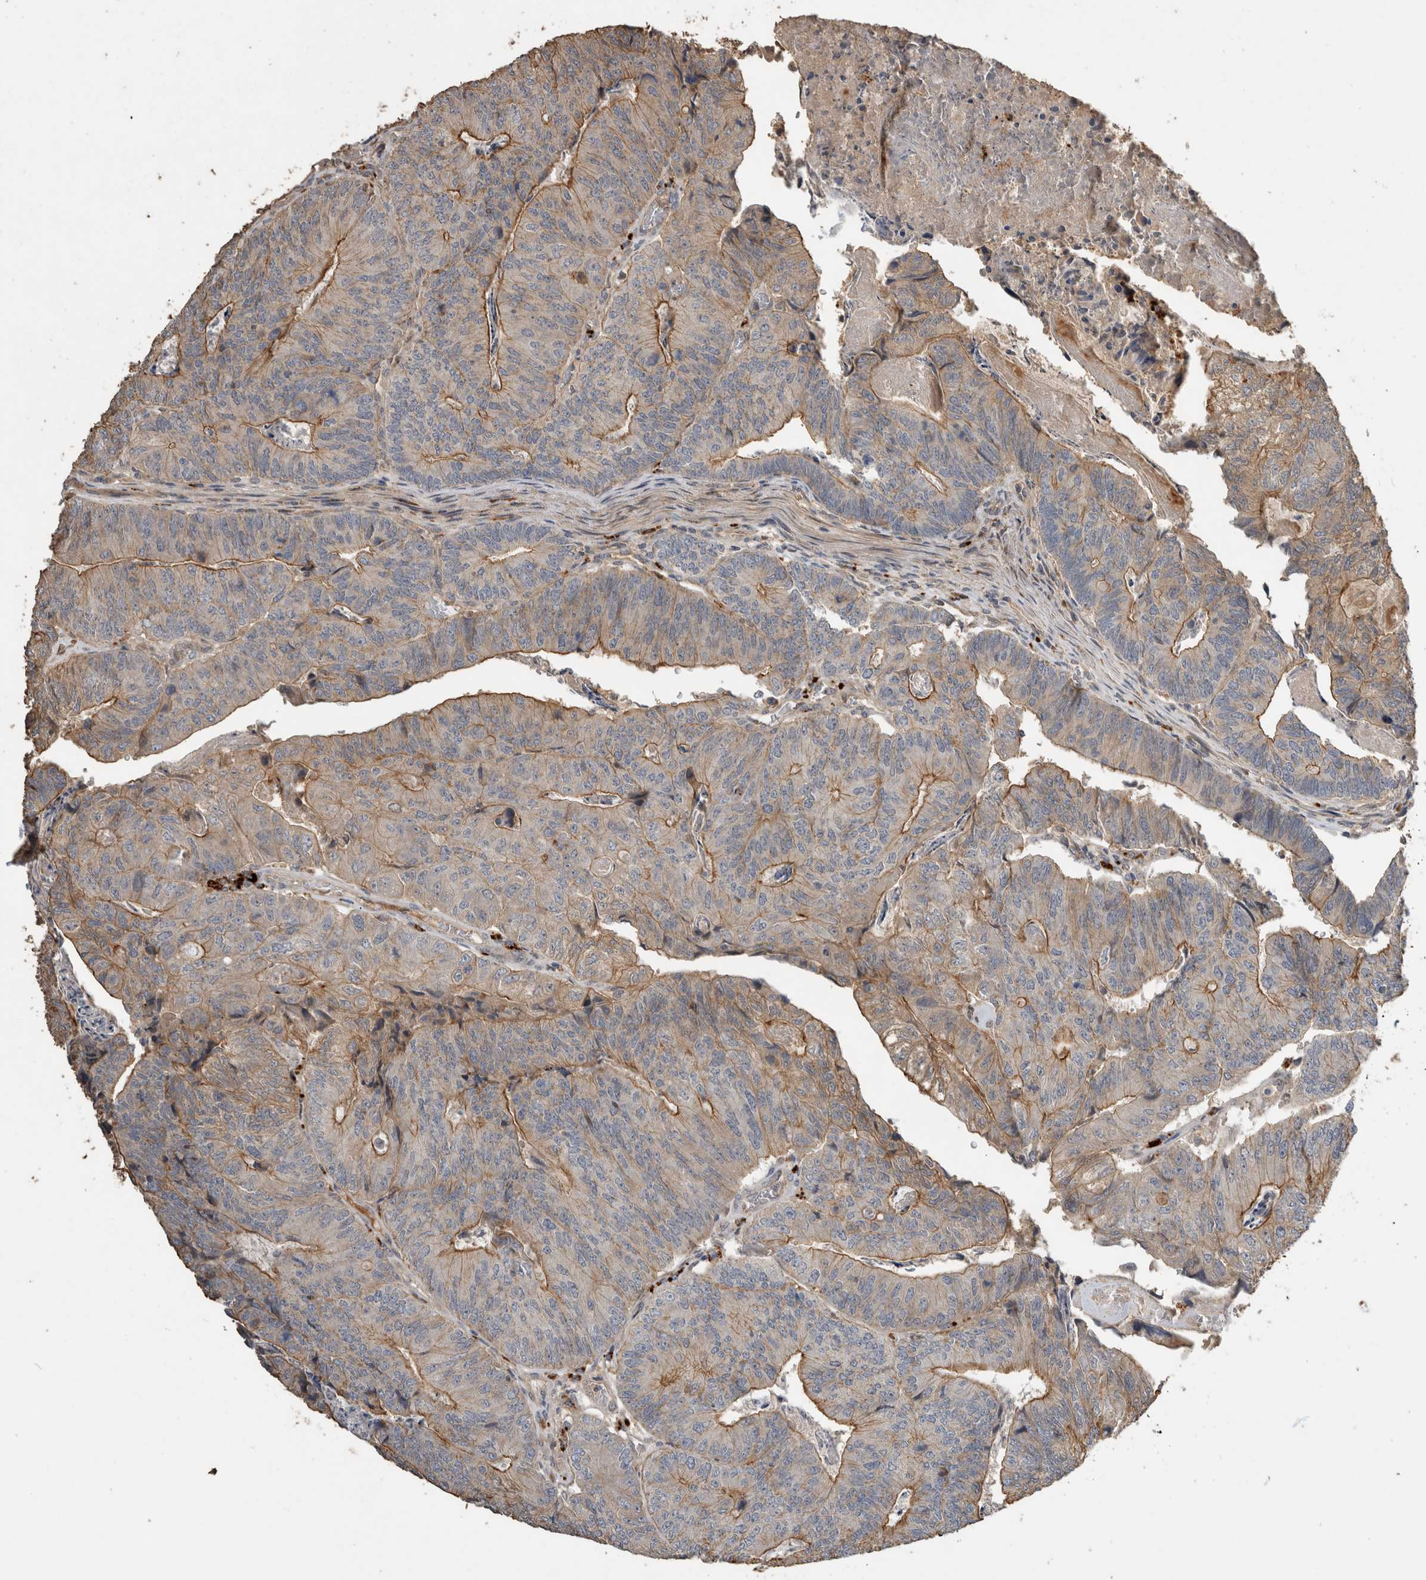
{"staining": {"intensity": "moderate", "quantity": "<25%", "location": "cytoplasmic/membranous"}, "tissue": "colorectal cancer", "cell_type": "Tumor cells", "image_type": "cancer", "snomed": [{"axis": "morphology", "description": "Adenocarcinoma, NOS"}, {"axis": "topography", "description": "Colon"}], "caption": "Protein expression analysis of colorectal cancer exhibits moderate cytoplasmic/membranous staining in about <25% of tumor cells. The staining was performed using DAB (3,3'-diaminobenzidine), with brown indicating positive protein expression. Nuclei are stained blue with hematoxylin.", "gene": "RHPN1", "patient": {"sex": "female", "age": 67}}